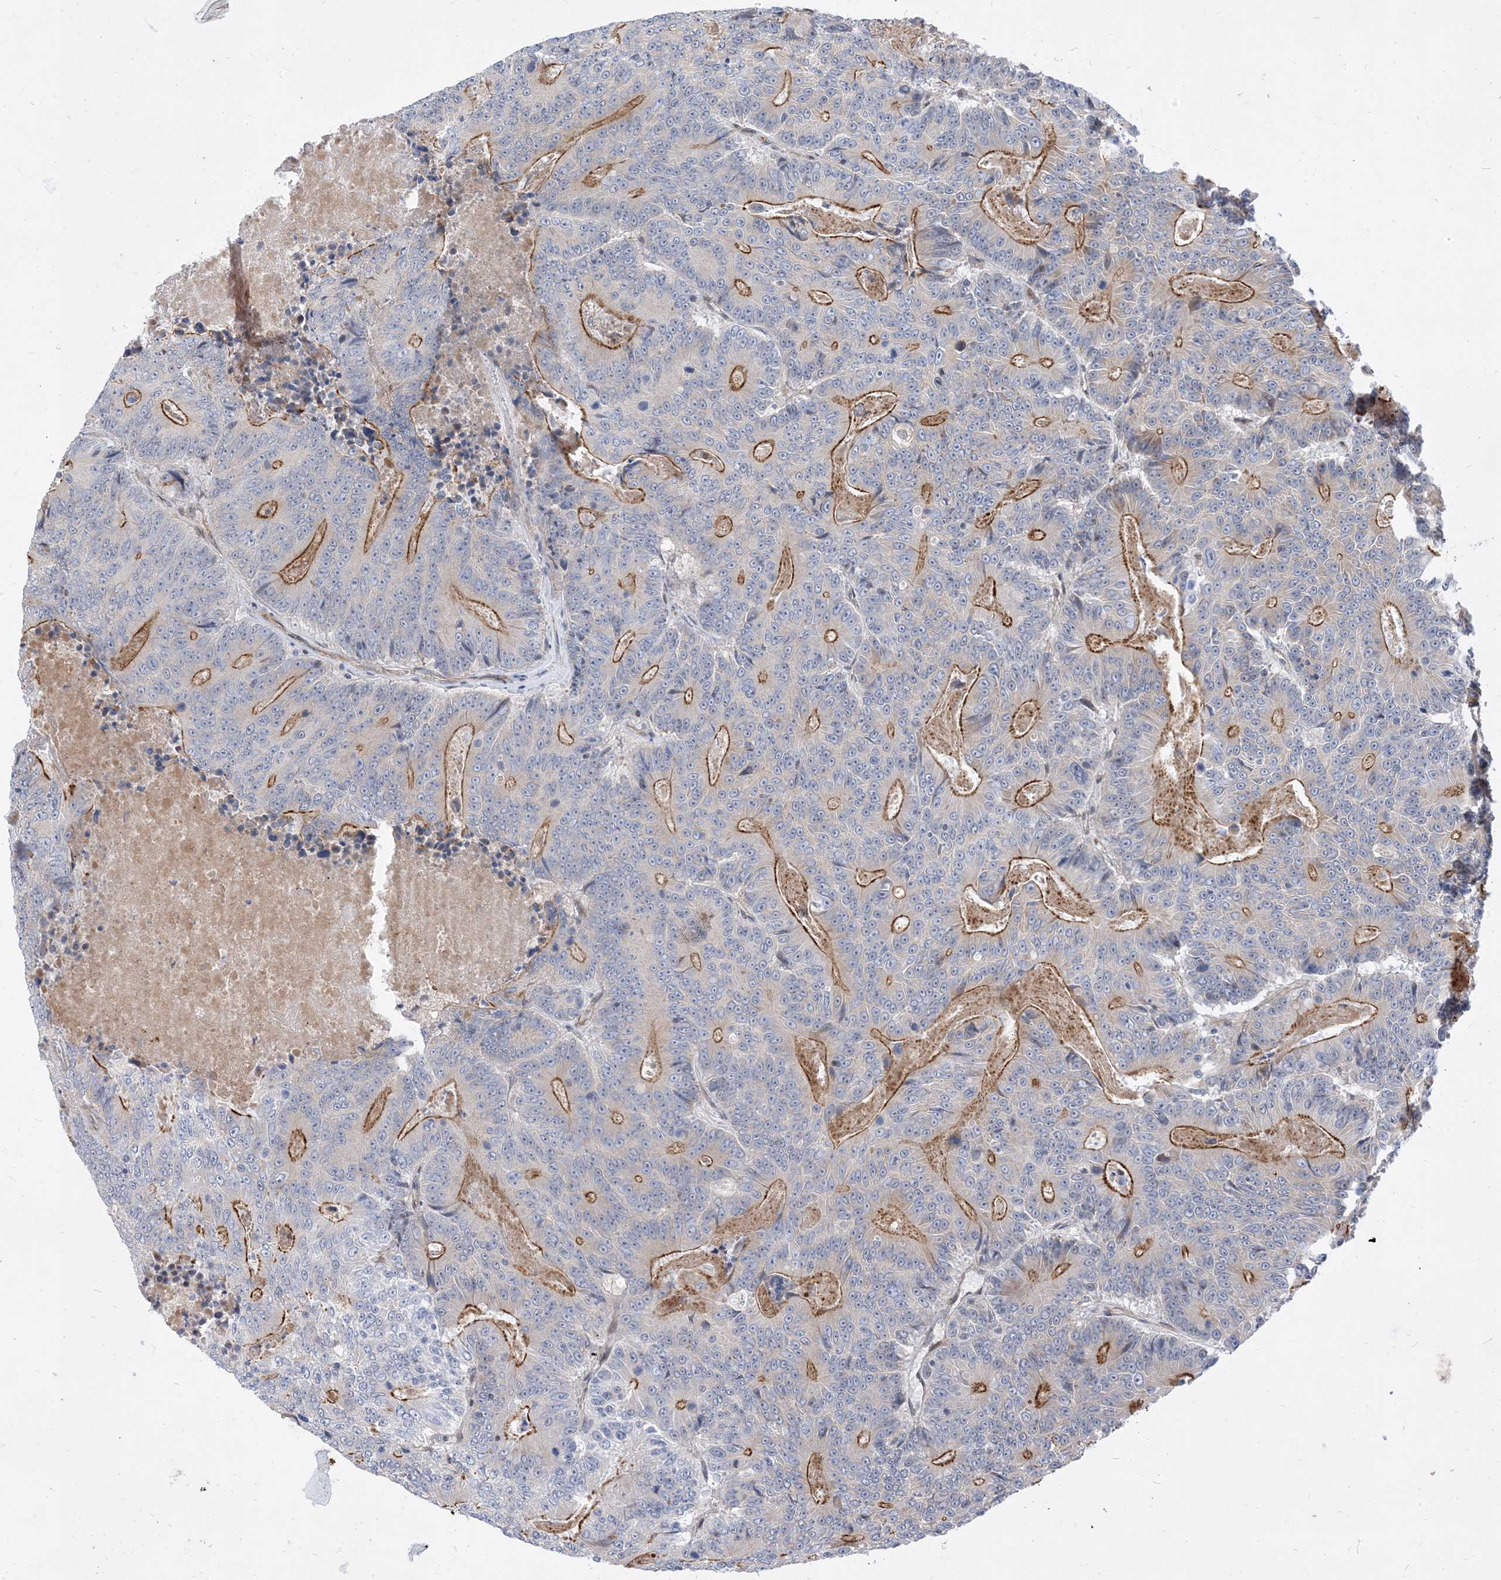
{"staining": {"intensity": "moderate", "quantity": ">75%", "location": "cytoplasmic/membranous"}, "tissue": "colorectal cancer", "cell_type": "Tumor cells", "image_type": "cancer", "snomed": [{"axis": "morphology", "description": "Adenocarcinoma, NOS"}, {"axis": "topography", "description": "Colon"}], "caption": "Protein staining by IHC reveals moderate cytoplasmic/membranous positivity in about >75% of tumor cells in colorectal adenocarcinoma.", "gene": "TYSND1", "patient": {"sex": "male", "age": 83}}